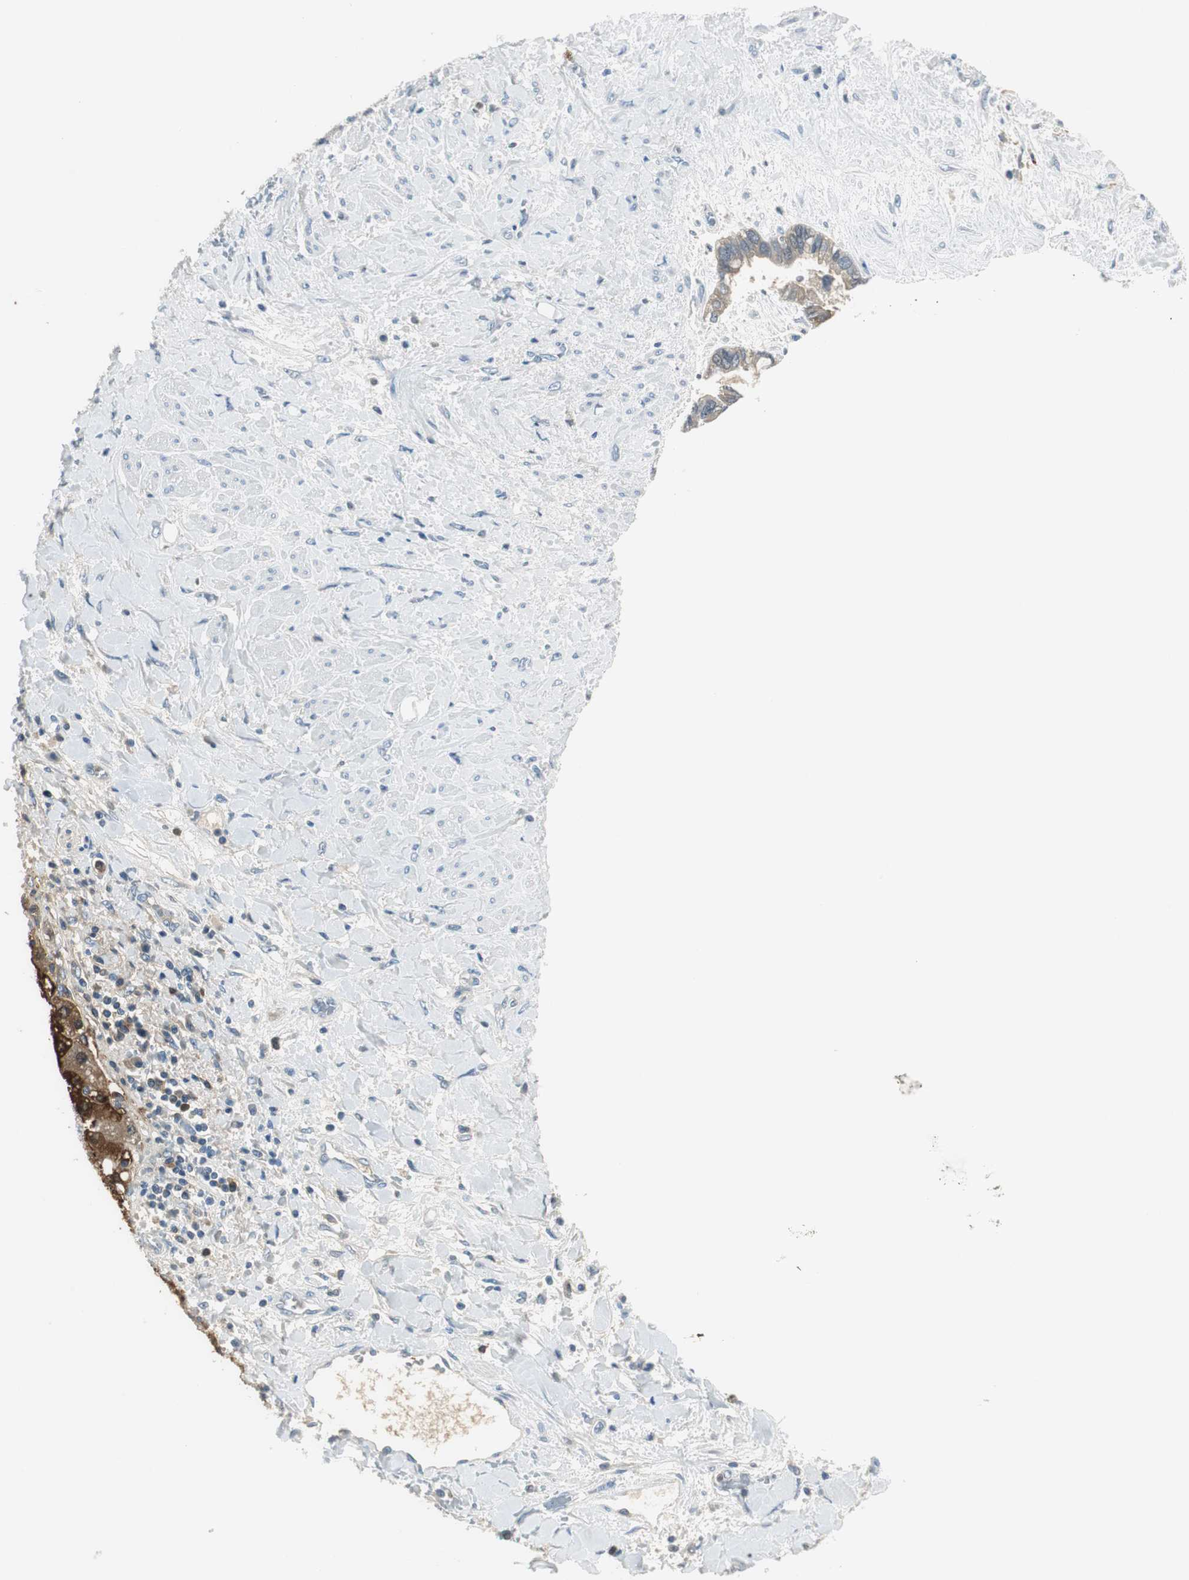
{"staining": {"intensity": "weak", "quantity": "<25%", "location": "cytoplasmic/membranous"}, "tissue": "liver cancer", "cell_type": "Tumor cells", "image_type": "cancer", "snomed": [{"axis": "morphology", "description": "Cholangiocarcinoma"}, {"axis": "topography", "description": "Liver"}], "caption": "Tumor cells show no significant protein staining in liver cholangiocarcinoma.", "gene": "MSTO1", "patient": {"sex": "female", "age": 65}}